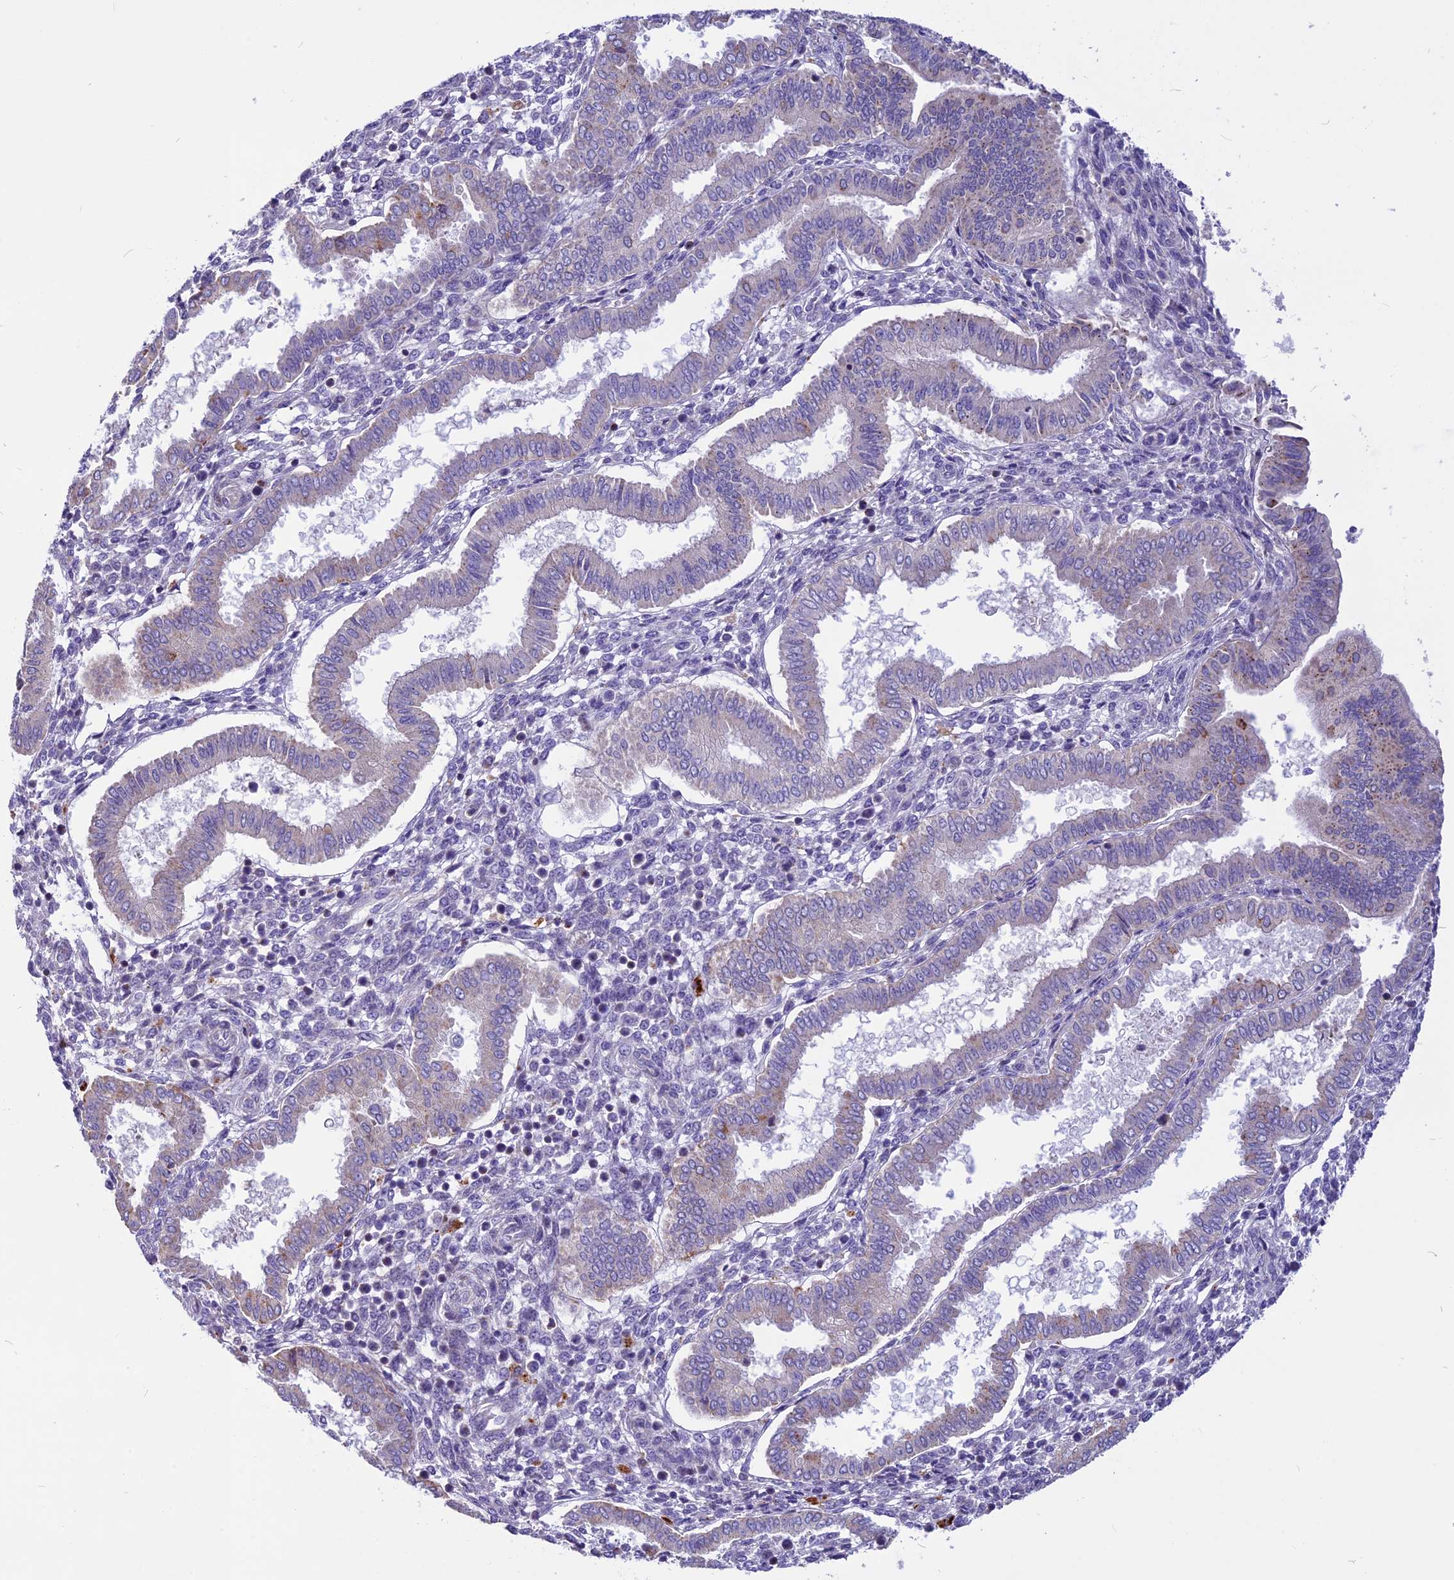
{"staining": {"intensity": "negative", "quantity": "none", "location": "none"}, "tissue": "endometrium", "cell_type": "Cells in endometrial stroma", "image_type": "normal", "snomed": [{"axis": "morphology", "description": "Normal tissue, NOS"}, {"axis": "topography", "description": "Endometrium"}], "caption": "IHC image of unremarkable endometrium: human endometrium stained with DAB displays no significant protein expression in cells in endometrial stroma.", "gene": "THRSP", "patient": {"sex": "female", "age": 24}}